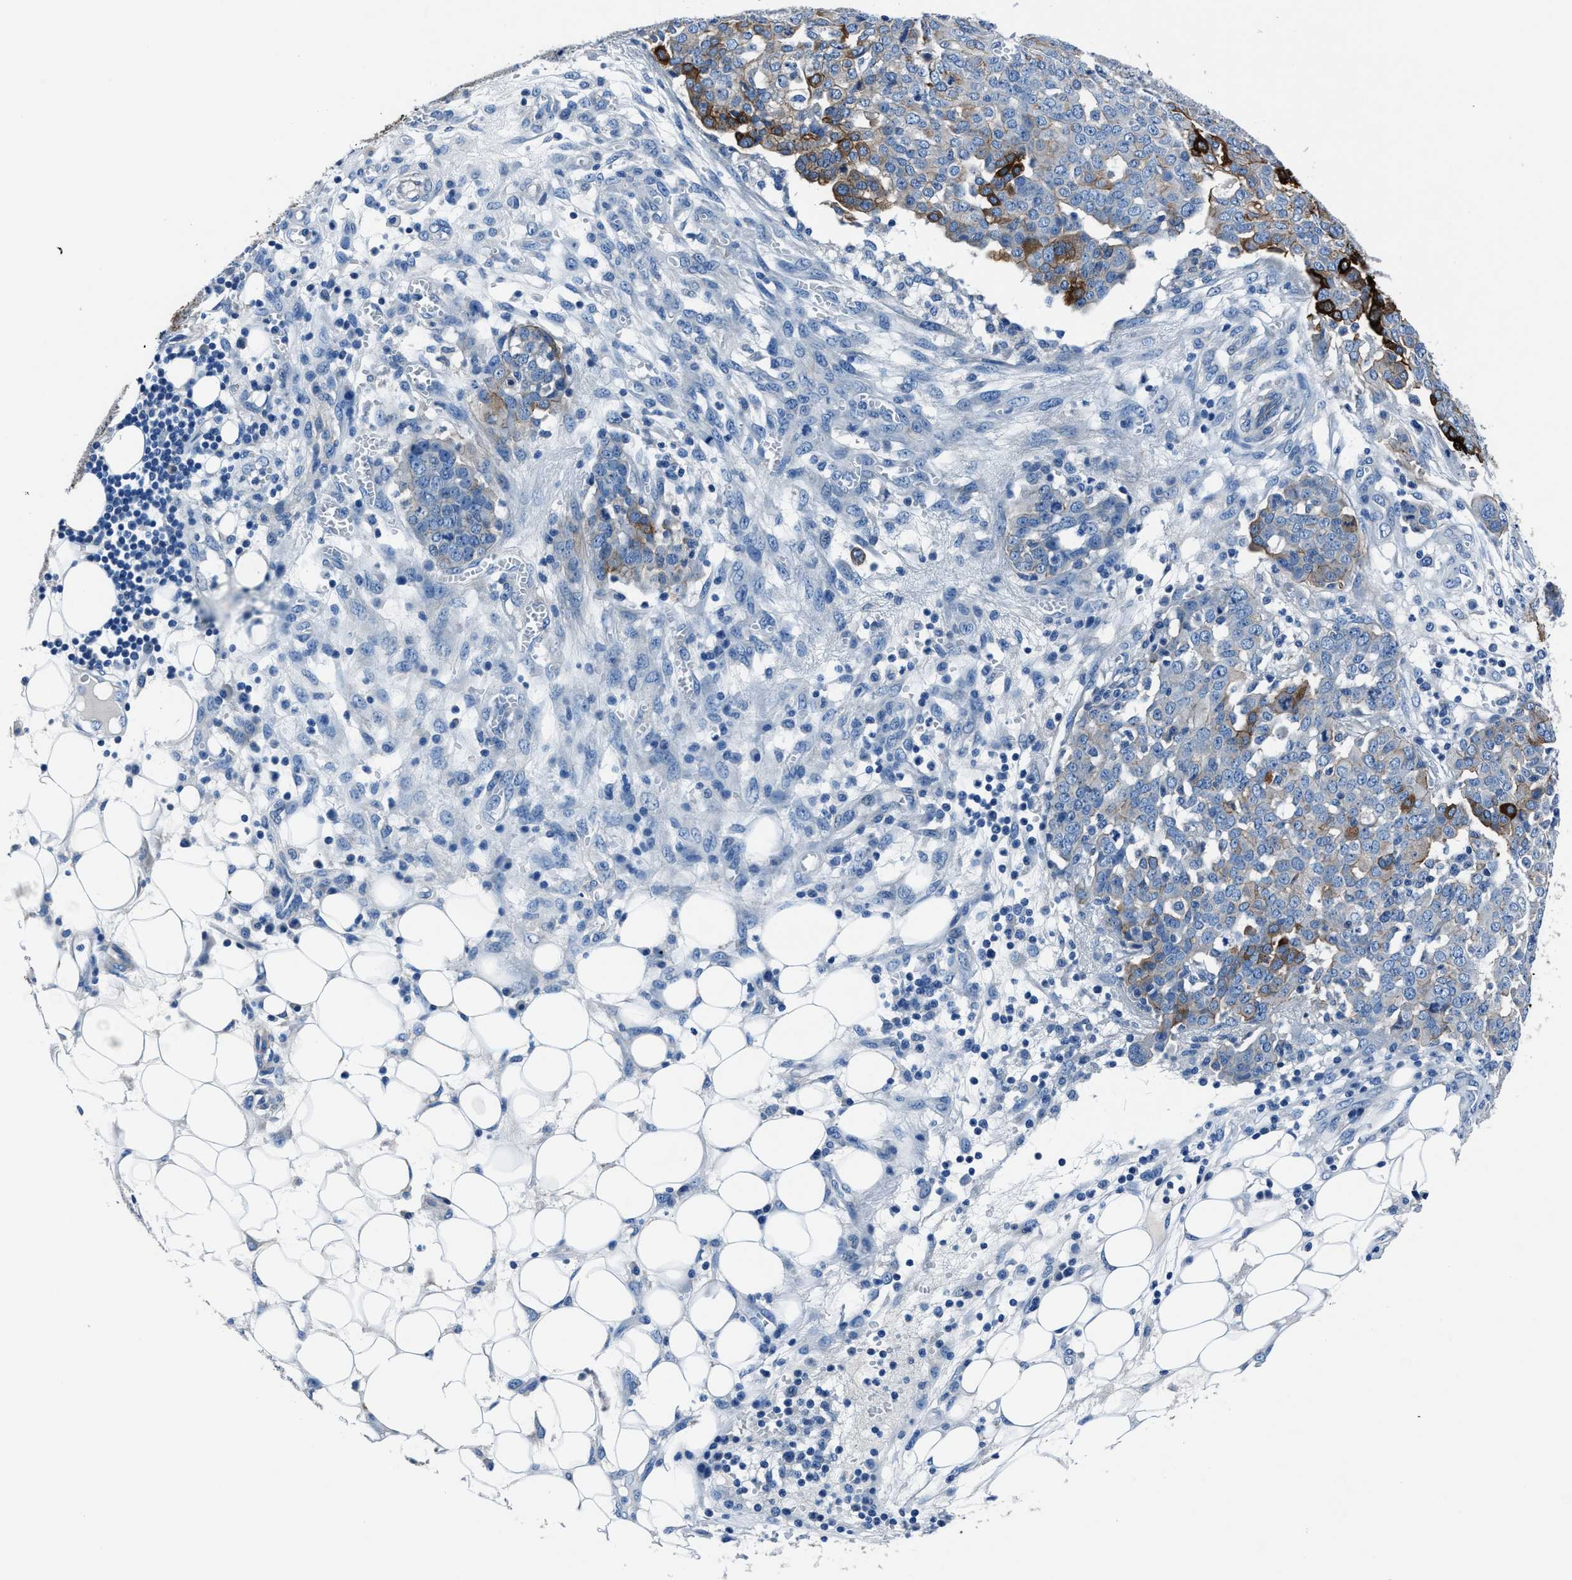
{"staining": {"intensity": "moderate", "quantity": "<25%", "location": "cytoplasmic/membranous"}, "tissue": "ovarian cancer", "cell_type": "Tumor cells", "image_type": "cancer", "snomed": [{"axis": "morphology", "description": "Cystadenocarcinoma, serous, NOS"}, {"axis": "topography", "description": "Soft tissue"}, {"axis": "topography", "description": "Ovary"}], "caption": "Protein staining displays moderate cytoplasmic/membranous positivity in approximately <25% of tumor cells in serous cystadenocarcinoma (ovarian).", "gene": "LMO7", "patient": {"sex": "female", "age": 57}}